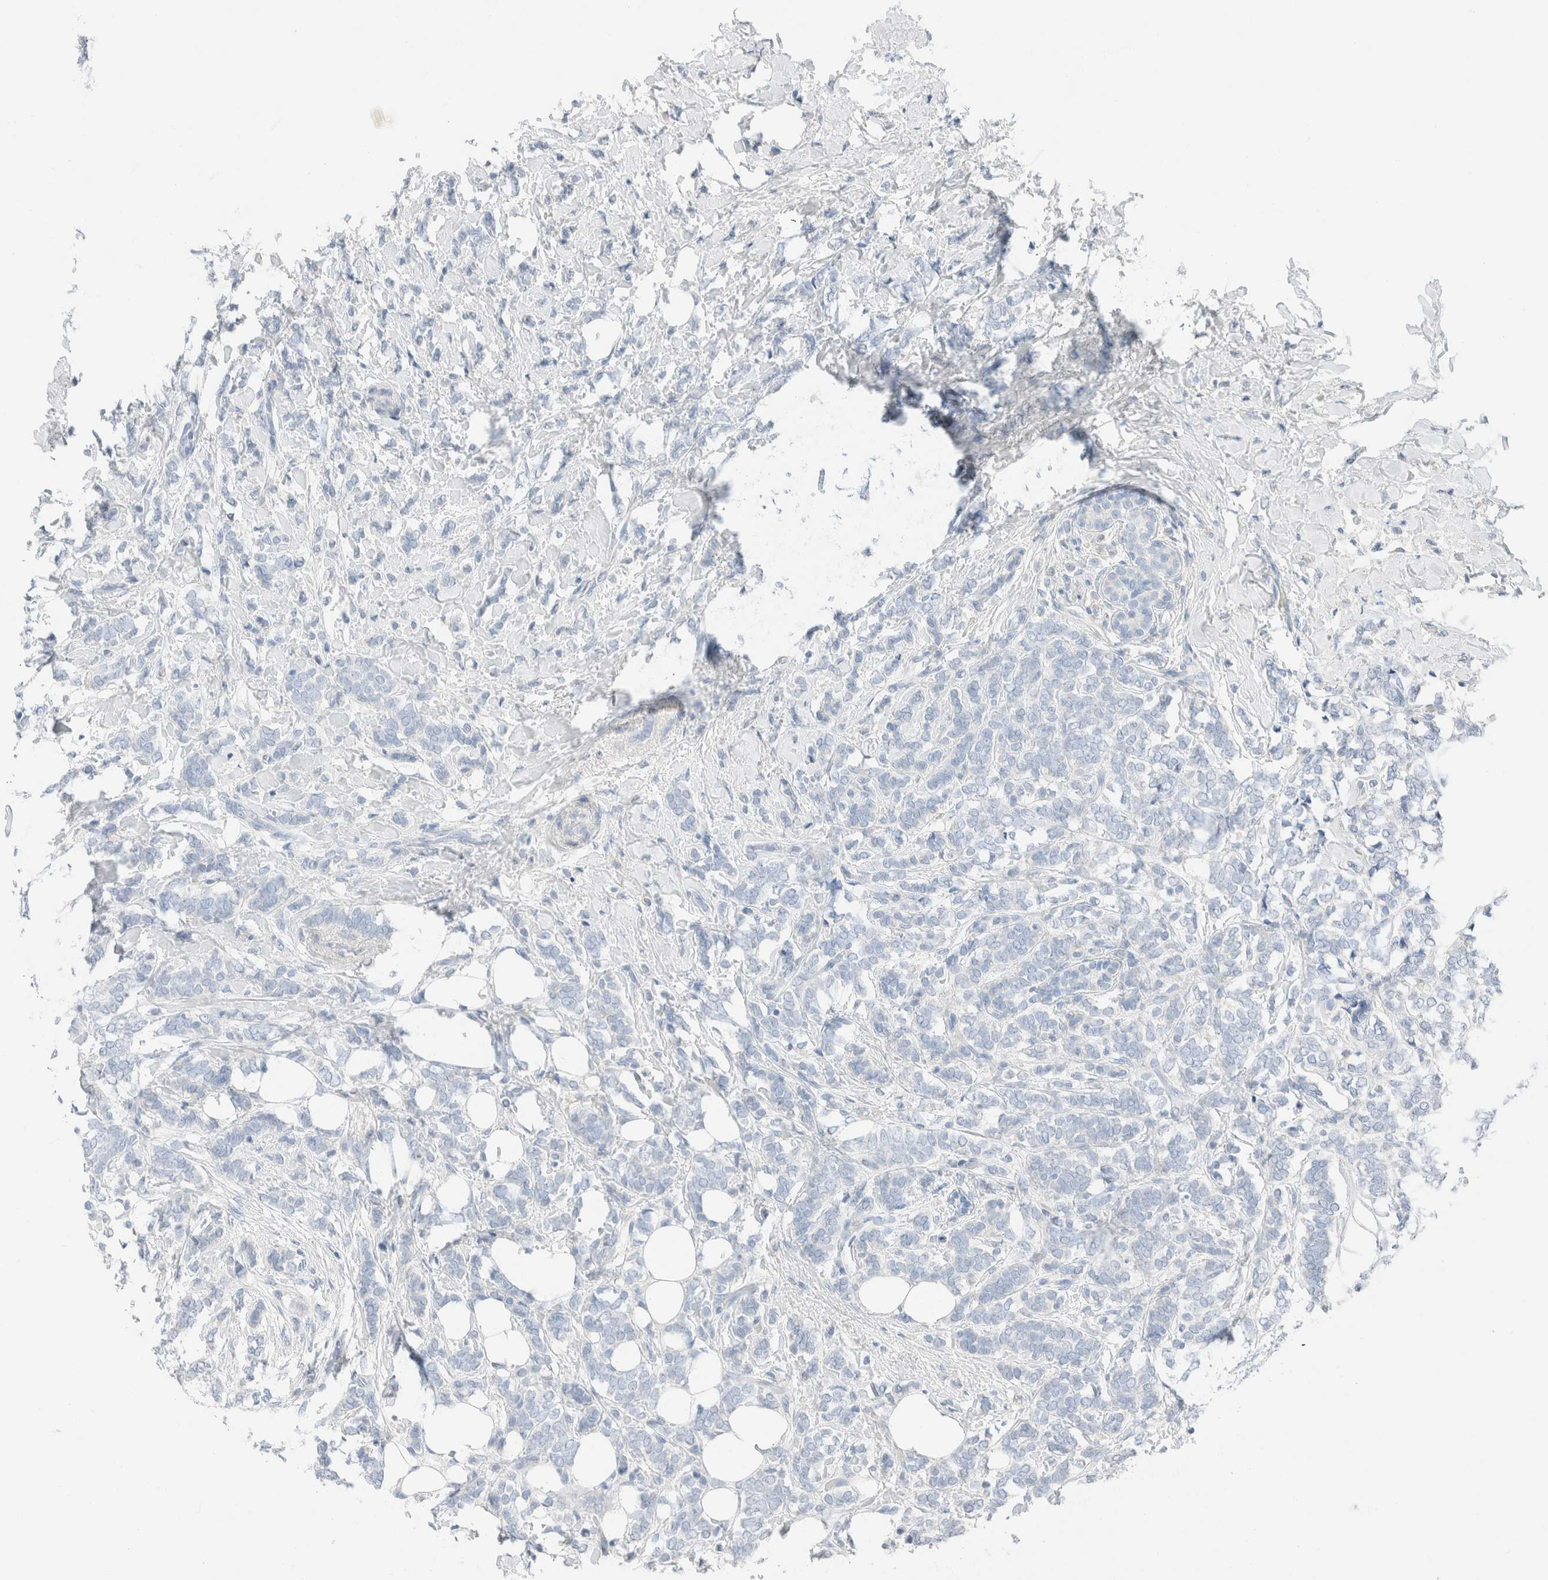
{"staining": {"intensity": "negative", "quantity": "none", "location": "none"}, "tissue": "breast cancer", "cell_type": "Tumor cells", "image_type": "cancer", "snomed": [{"axis": "morphology", "description": "Lobular carcinoma"}, {"axis": "topography", "description": "Breast"}], "caption": "Tumor cells show no significant staining in breast lobular carcinoma.", "gene": "PCM1", "patient": {"sex": "female", "age": 50}}